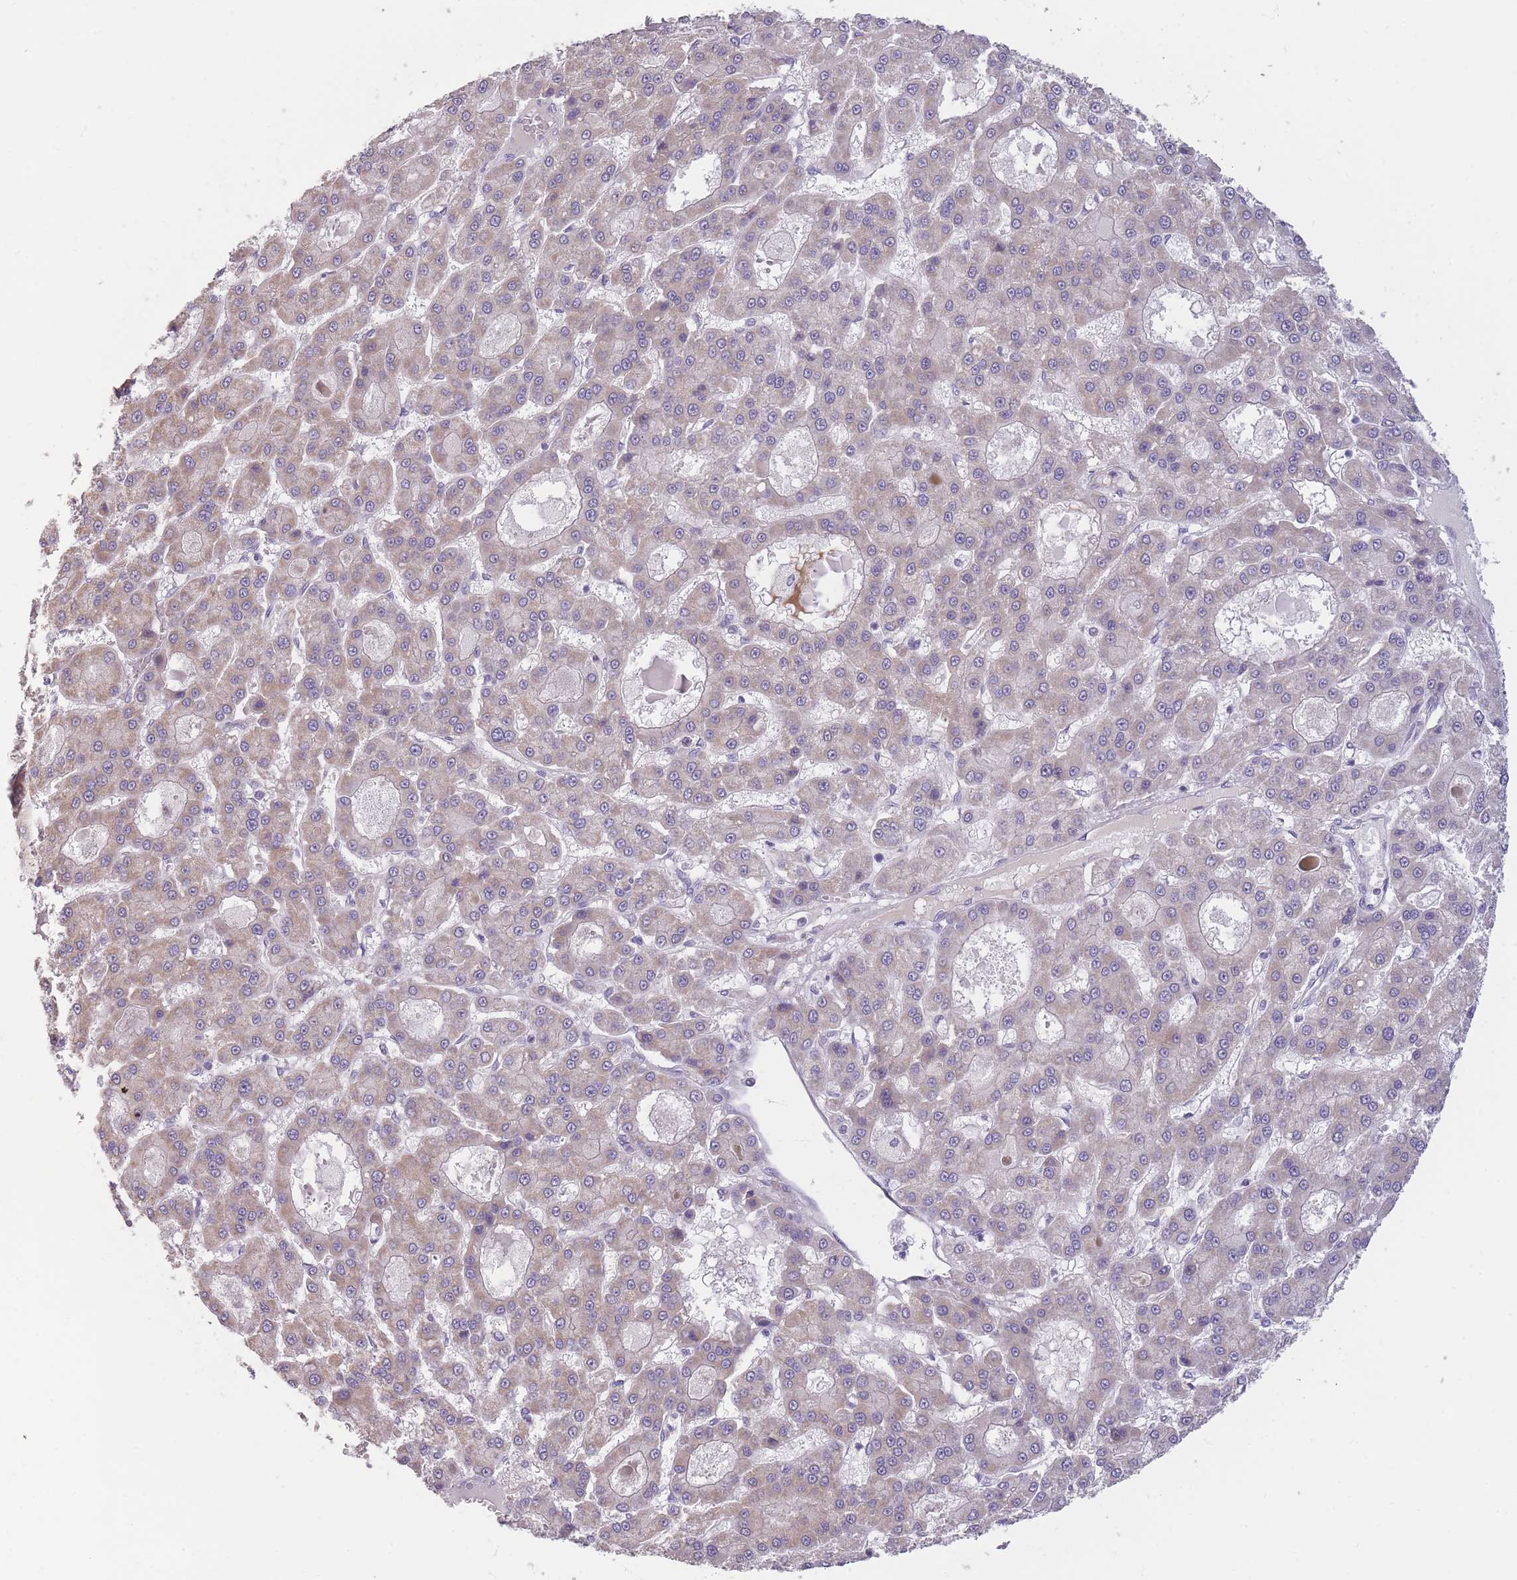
{"staining": {"intensity": "weak", "quantity": ">75%", "location": "cytoplasmic/membranous"}, "tissue": "liver cancer", "cell_type": "Tumor cells", "image_type": "cancer", "snomed": [{"axis": "morphology", "description": "Carcinoma, Hepatocellular, NOS"}, {"axis": "topography", "description": "Liver"}], "caption": "Weak cytoplasmic/membranous positivity for a protein is appreciated in about >75% of tumor cells of liver cancer (hepatocellular carcinoma) using immunohistochemistry.", "gene": "MRPS18C", "patient": {"sex": "male", "age": 70}}